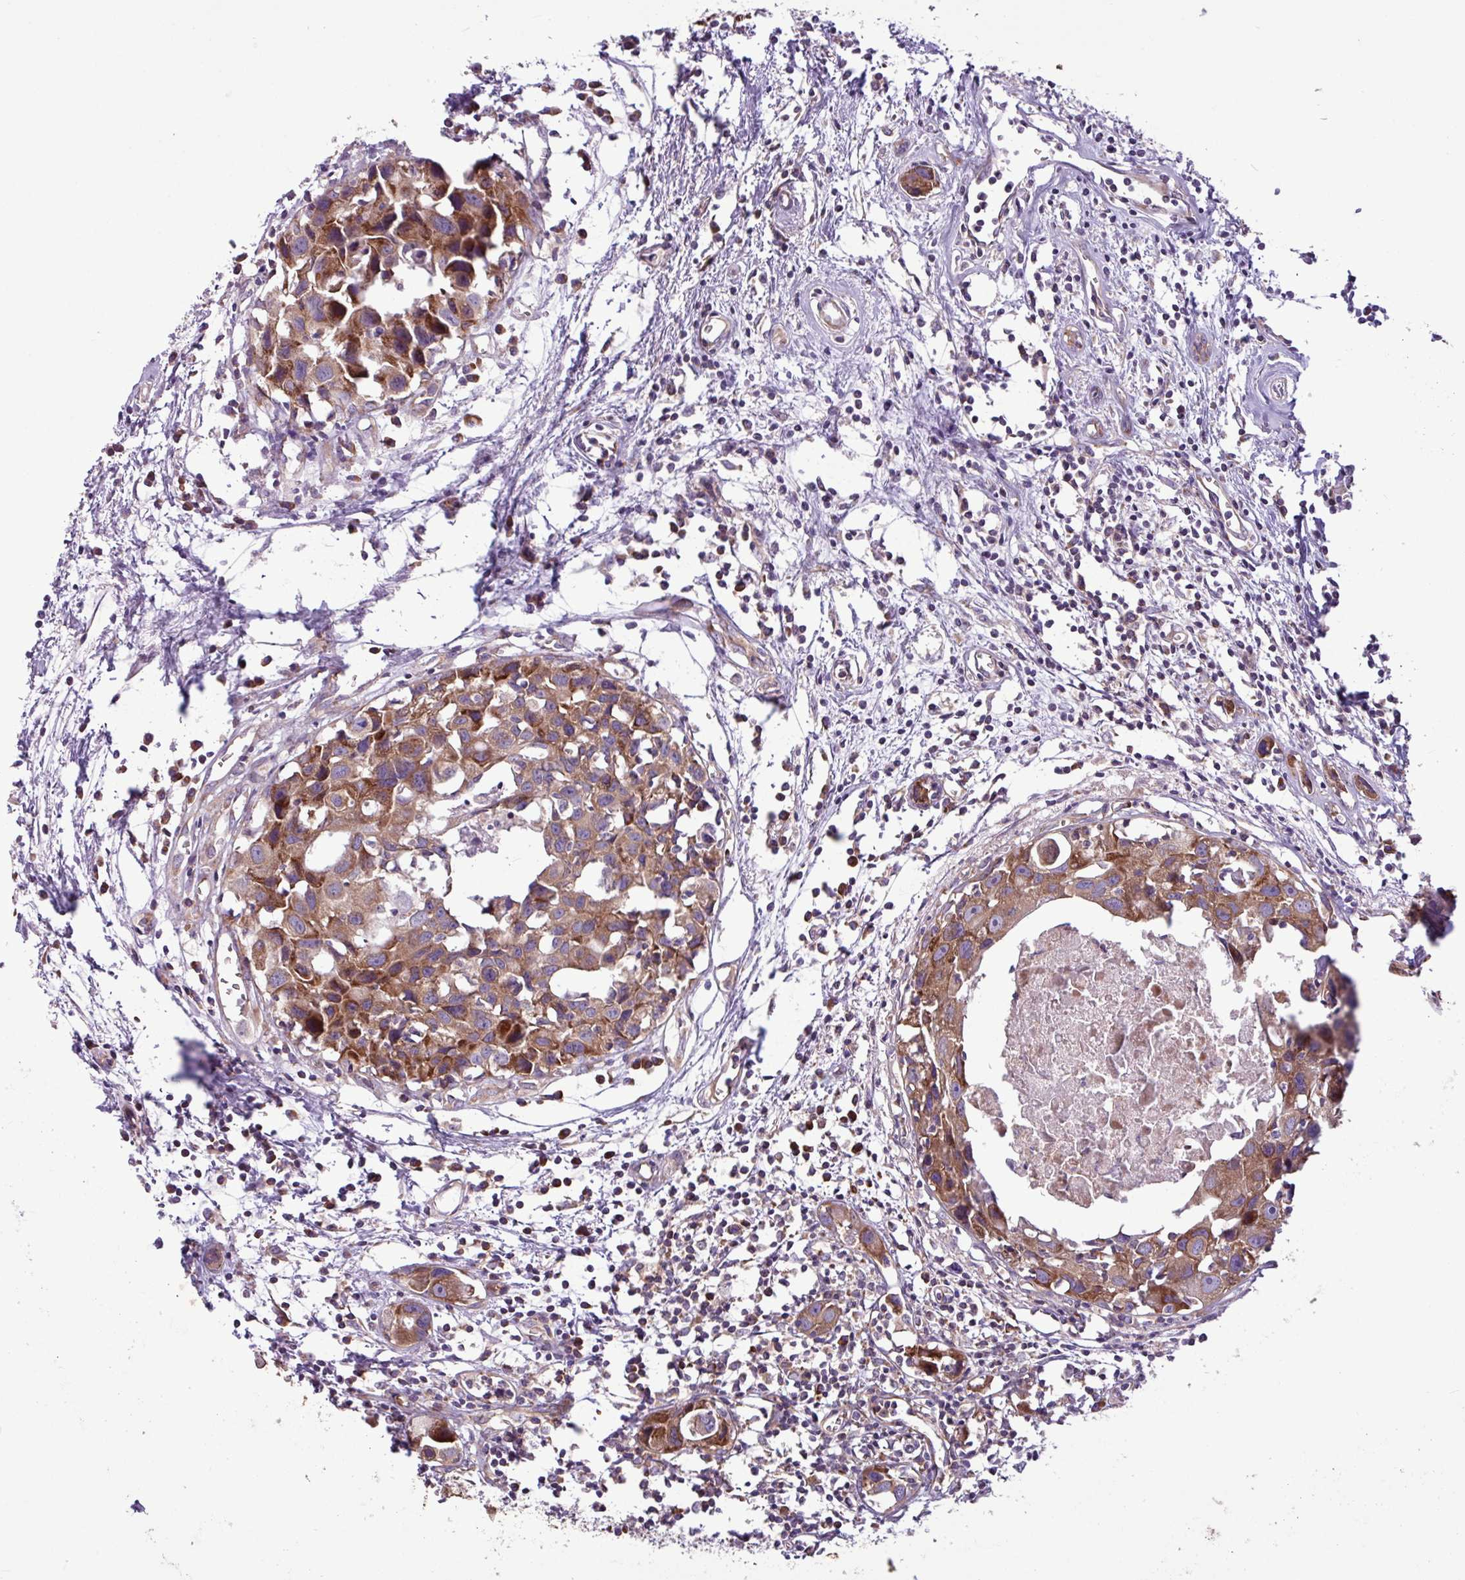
{"staining": {"intensity": "strong", "quantity": ">75%", "location": "cytoplasmic/membranous"}, "tissue": "breast cancer", "cell_type": "Tumor cells", "image_type": "cancer", "snomed": [{"axis": "morphology", "description": "Carcinoma, NOS"}, {"axis": "topography", "description": "Breast"}], "caption": "Breast cancer (carcinoma) was stained to show a protein in brown. There is high levels of strong cytoplasmic/membranous expression in approximately >75% of tumor cells. The staining is performed using DAB (3,3'-diaminobenzidine) brown chromogen to label protein expression. The nuclei are counter-stained blue using hematoxylin.", "gene": "MROH2A", "patient": {"sex": "female", "age": 60}}